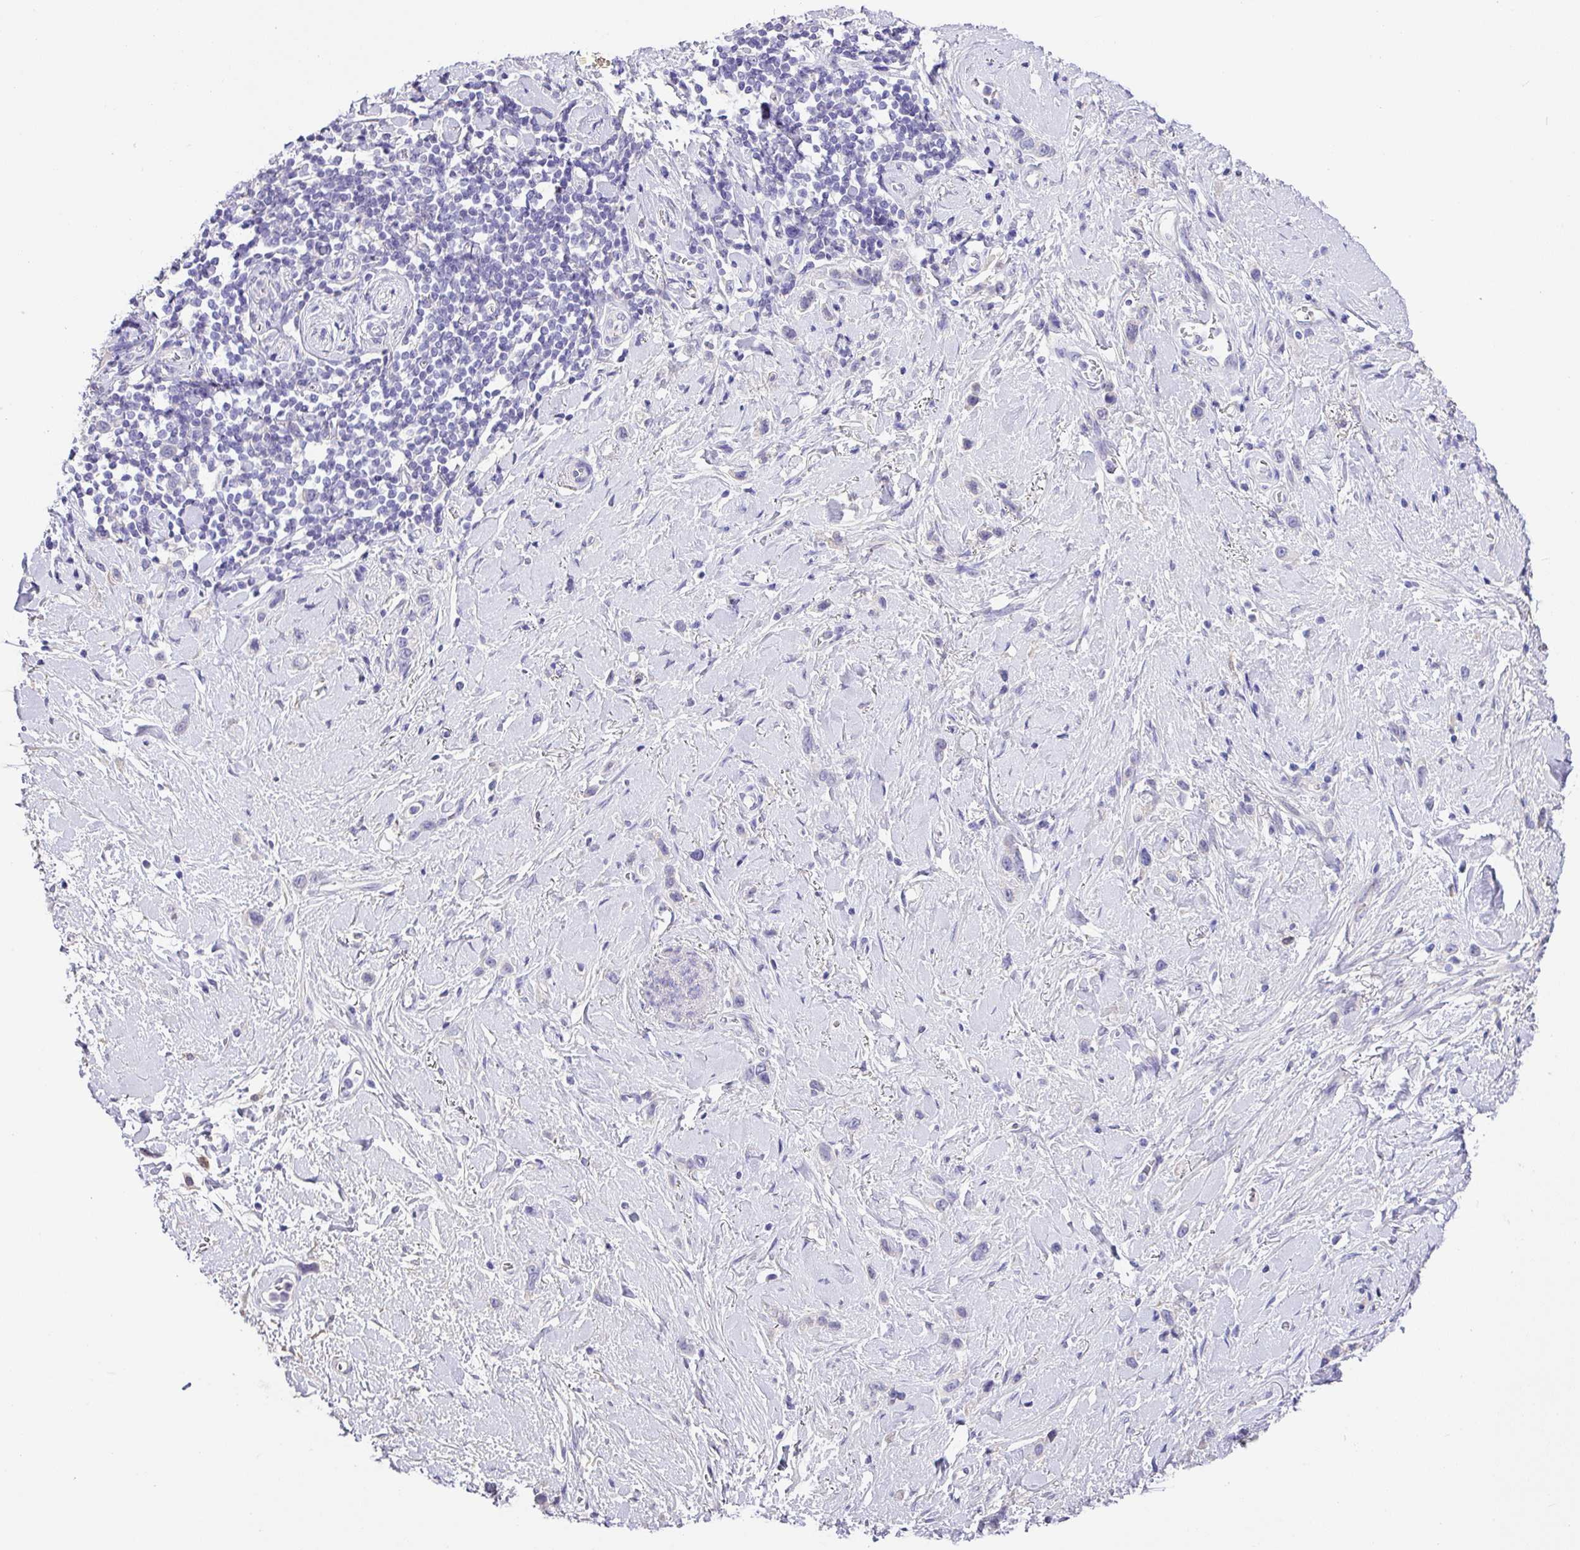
{"staining": {"intensity": "negative", "quantity": "none", "location": "none"}, "tissue": "stomach cancer", "cell_type": "Tumor cells", "image_type": "cancer", "snomed": [{"axis": "morphology", "description": "Adenocarcinoma, NOS"}, {"axis": "topography", "description": "Stomach"}], "caption": "High magnification brightfield microscopy of adenocarcinoma (stomach) stained with DAB (brown) and counterstained with hematoxylin (blue): tumor cells show no significant positivity. (DAB (3,3'-diaminobenzidine) immunohistochemistry, high magnification).", "gene": "ZG16", "patient": {"sex": "female", "age": 65}}